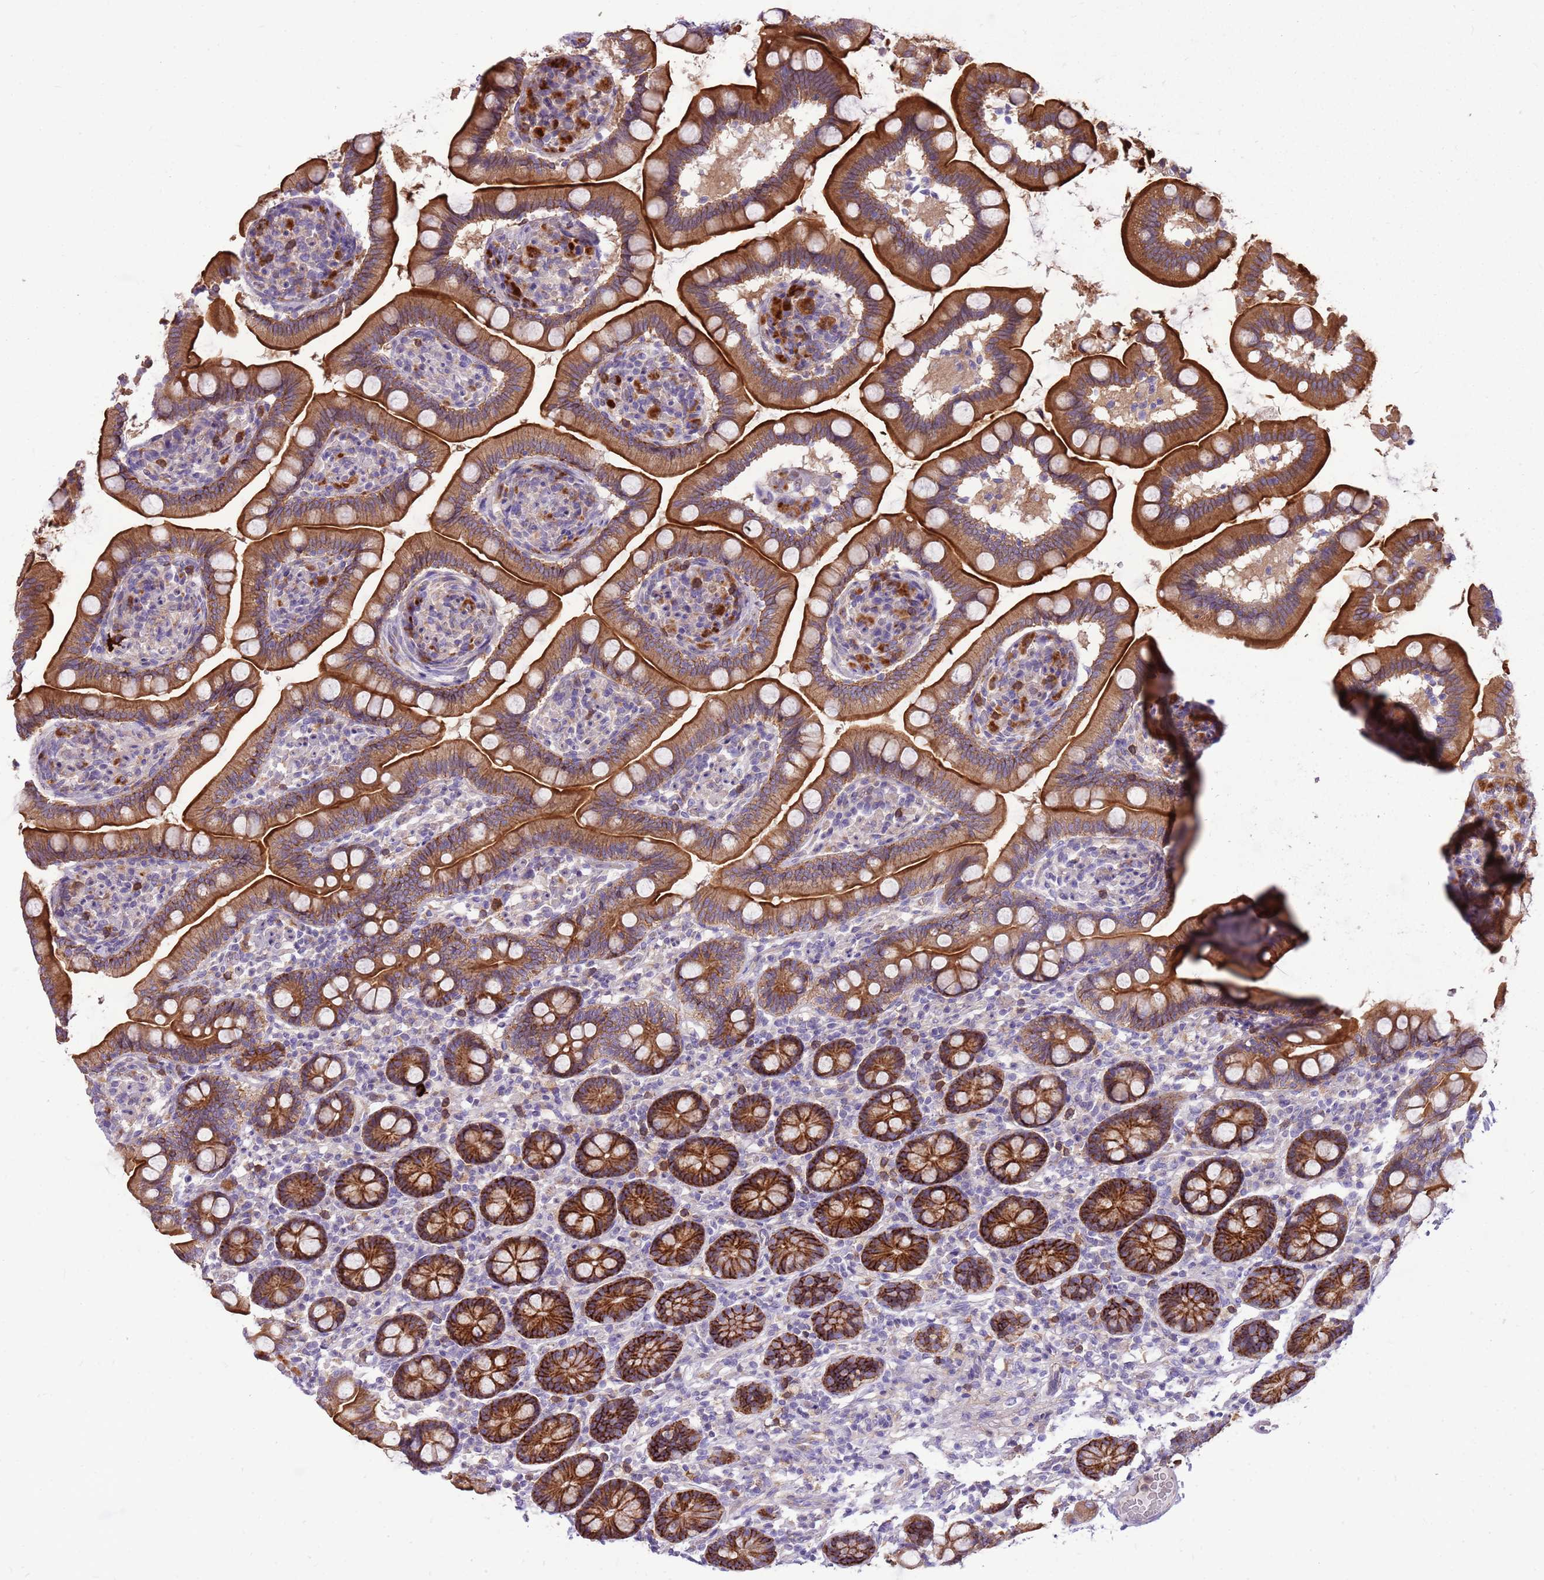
{"staining": {"intensity": "strong", "quantity": ">75%", "location": "cytoplasmic/membranous"}, "tissue": "small intestine", "cell_type": "Glandular cells", "image_type": "normal", "snomed": [{"axis": "morphology", "description": "Normal tissue, NOS"}, {"axis": "topography", "description": "Small intestine"}], "caption": "Approximately >75% of glandular cells in unremarkable human small intestine show strong cytoplasmic/membranous protein positivity as visualized by brown immunohistochemical staining.", "gene": "WDR90", "patient": {"sex": "female", "age": 64}}